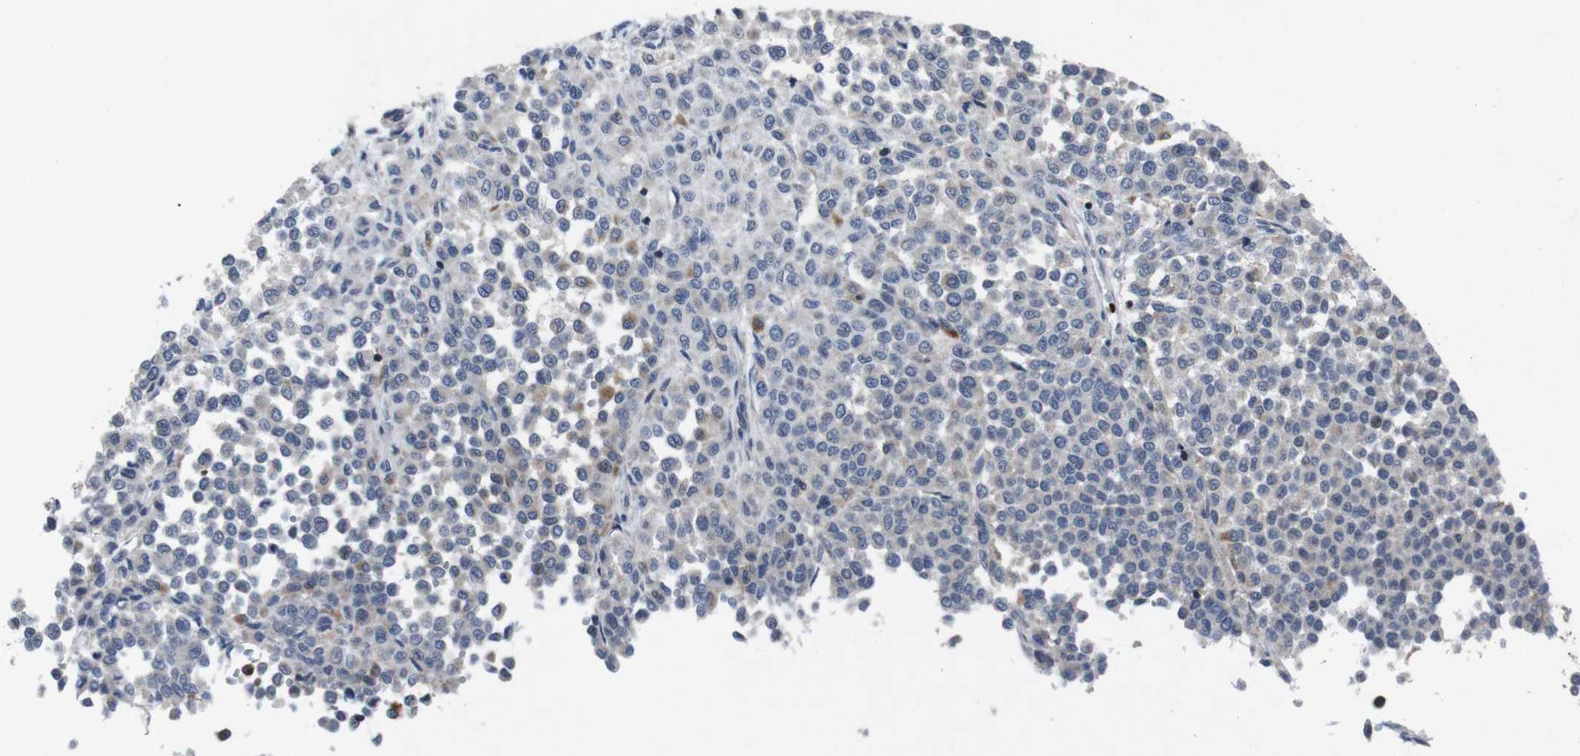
{"staining": {"intensity": "moderate", "quantity": "<25%", "location": "cytoplasmic/membranous"}, "tissue": "melanoma", "cell_type": "Tumor cells", "image_type": "cancer", "snomed": [{"axis": "morphology", "description": "Malignant melanoma, Metastatic site"}, {"axis": "topography", "description": "Pancreas"}], "caption": "A brown stain highlights moderate cytoplasmic/membranous expression of a protein in melanoma tumor cells.", "gene": "STAT4", "patient": {"sex": "female", "age": 30}}